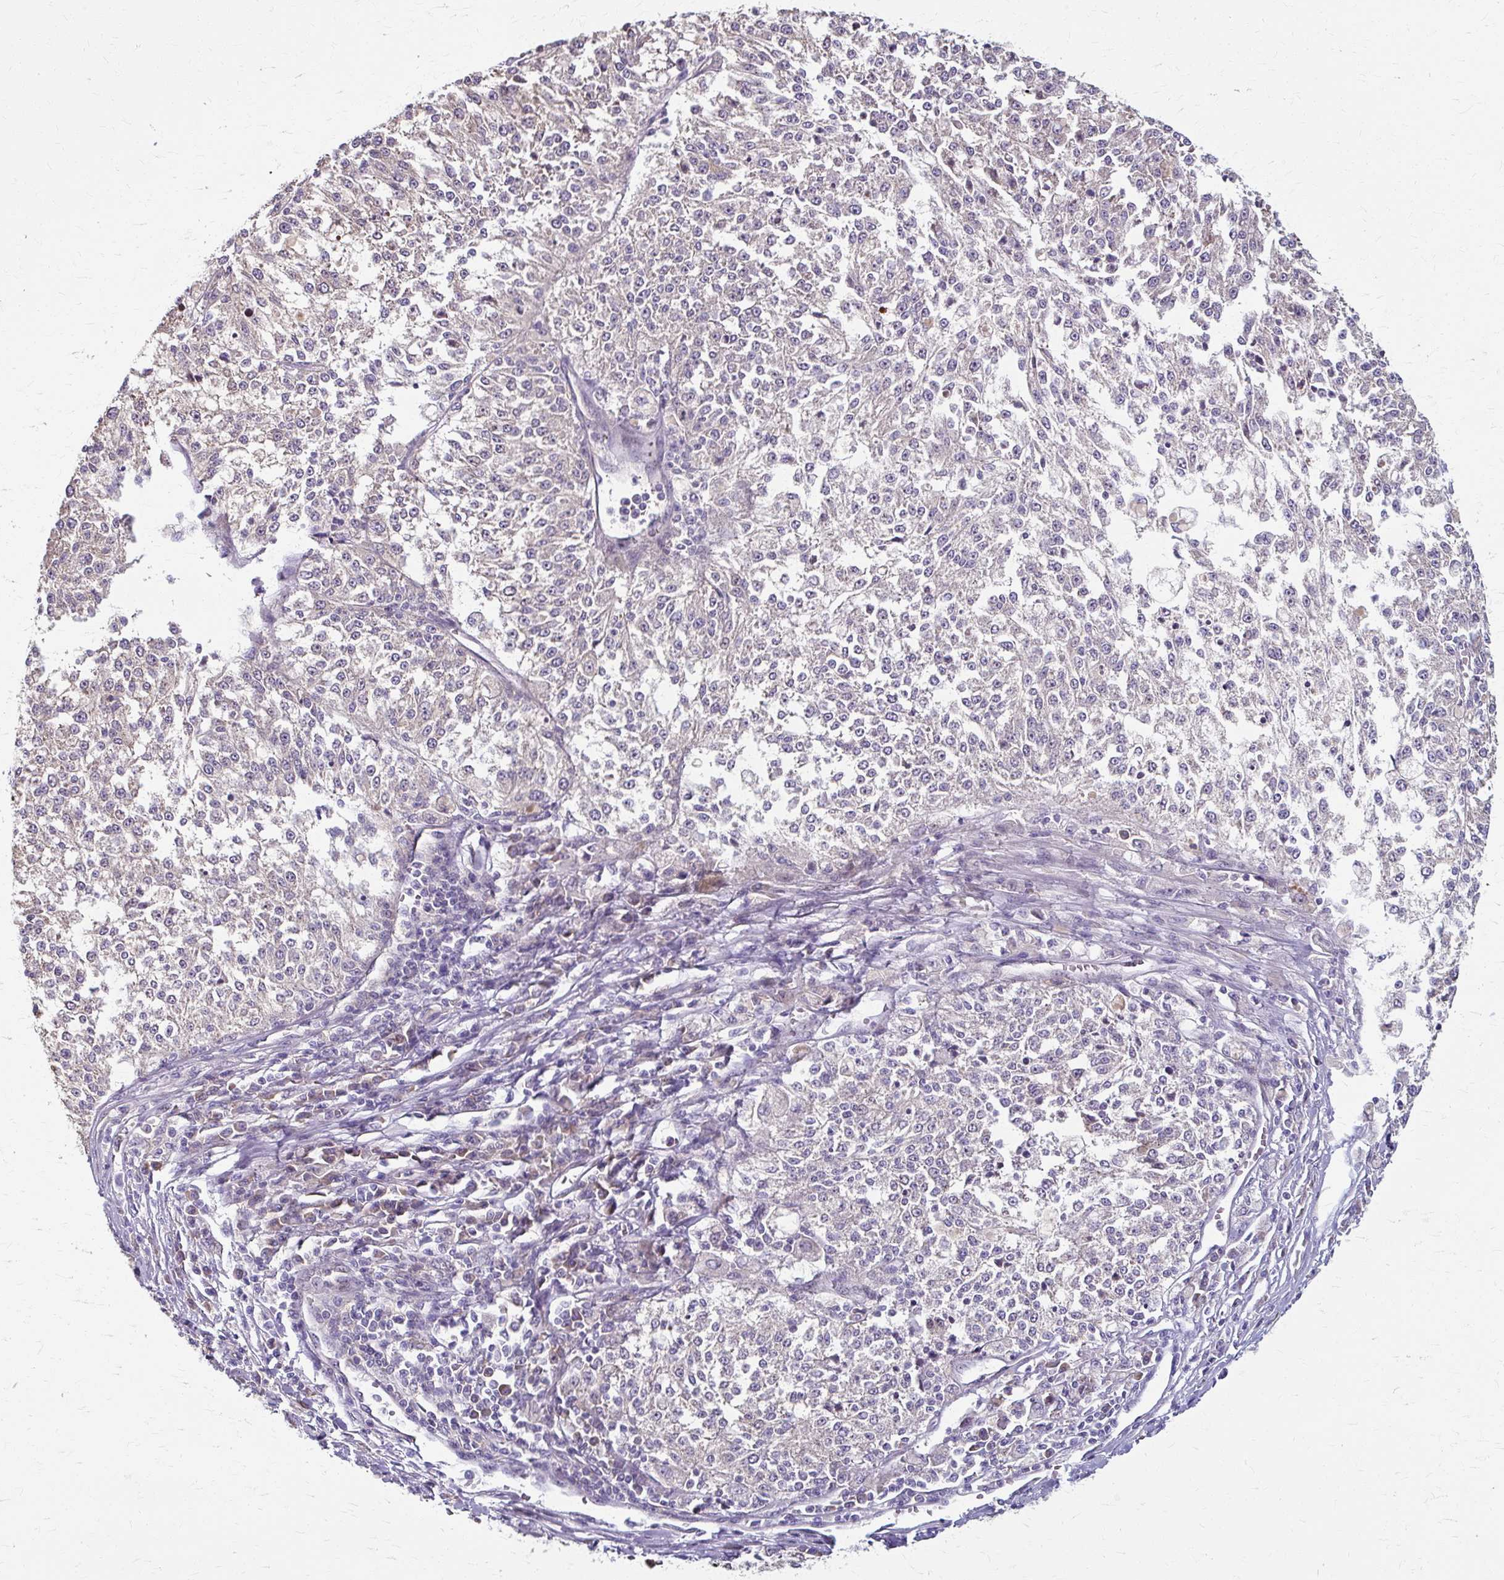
{"staining": {"intensity": "negative", "quantity": "none", "location": "none"}, "tissue": "melanoma", "cell_type": "Tumor cells", "image_type": "cancer", "snomed": [{"axis": "morphology", "description": "Malignant melanoma, NOS"}, {"axis": "topography", "description": "Skin"}], "caption": "IHC image of human melanoma stained for a protein (brown), which demonstrates no positivity in tumor cells.", "gene": "ZNF555", "patient": {"sex": "female", "age": 64}}